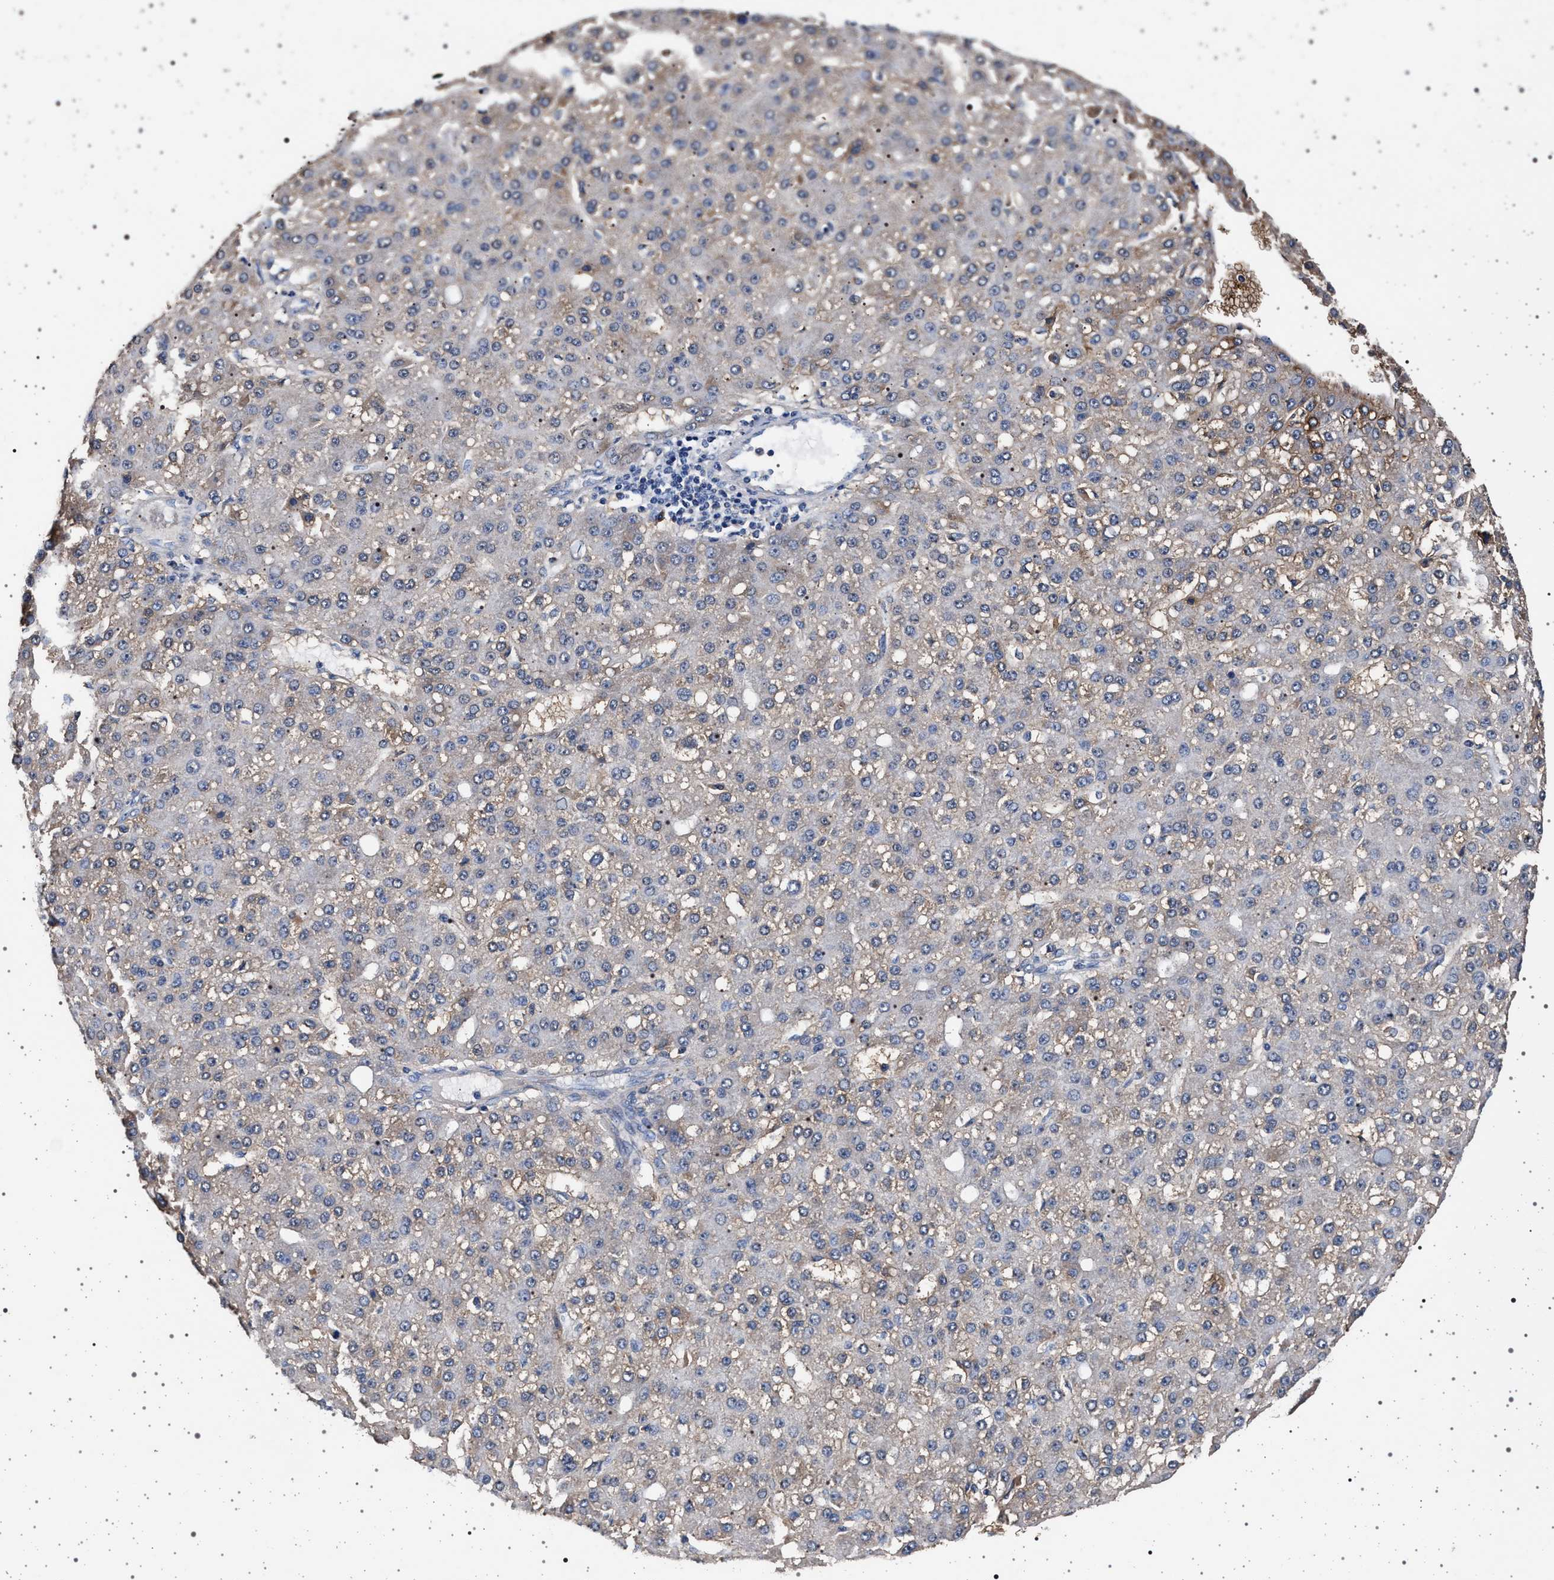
{"staining": {"intensity": "weak", "quantity": "<25%", "location": "cytoplasmic/membranous"}, "tissue": "liver cancer", "cell_type": "Tumor cells", "image_type": "cancer", "snomed": [{"axis": "morphology", "description": "Carcinoma, Hepatocellular, NOS"}, {"axis": "topography", "description": "Liver"}], "caption": "The micrograph demonstrates no significant positivity in tumor cells of hepatocellular carcinoma (liver).", "gene": "MAP3K2", "patient": {"sex": "male", "age": 67}}